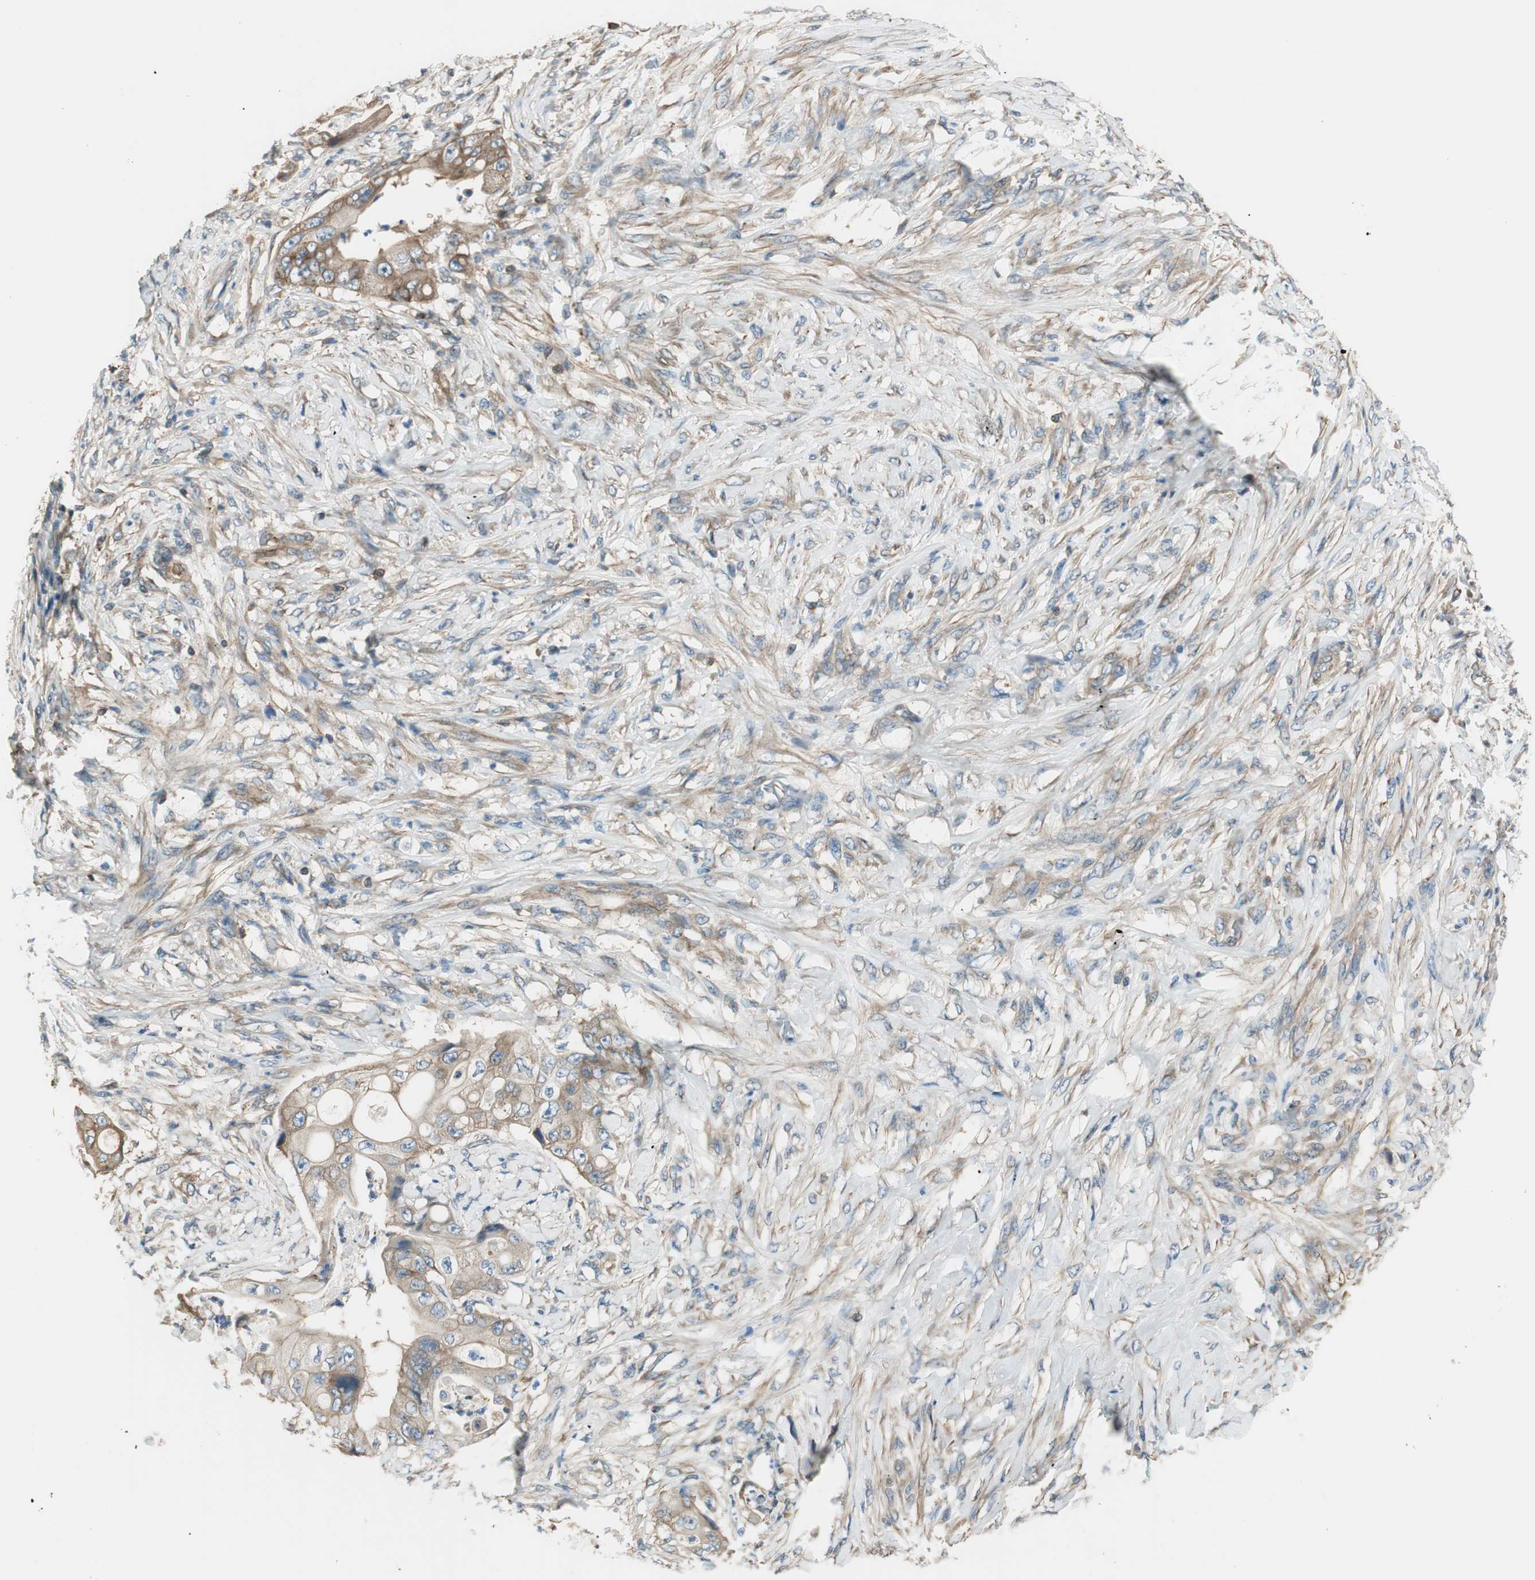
{"staining": {"intensity": "moderate", "quantity": ">75%", "location": "cytoplasmic/membranous"}, "tissue": "stomach cancer", "cell_type": "Tumor cells", "image_type": "cancer", "snomed": [{"axis": "morphology", "description": "Adenocarcinoma, NOS"}, {"axis": "topography", "description": "Stomach"}], "caption": "Brown immunohistochemical staining in human stomach adenocarcinoma shows moderate cytoplasmic/membranous positivity in about >75% of tumor cells.", "gene": "PI4K2B", "patient": {"sex": "female", "age": 73}}